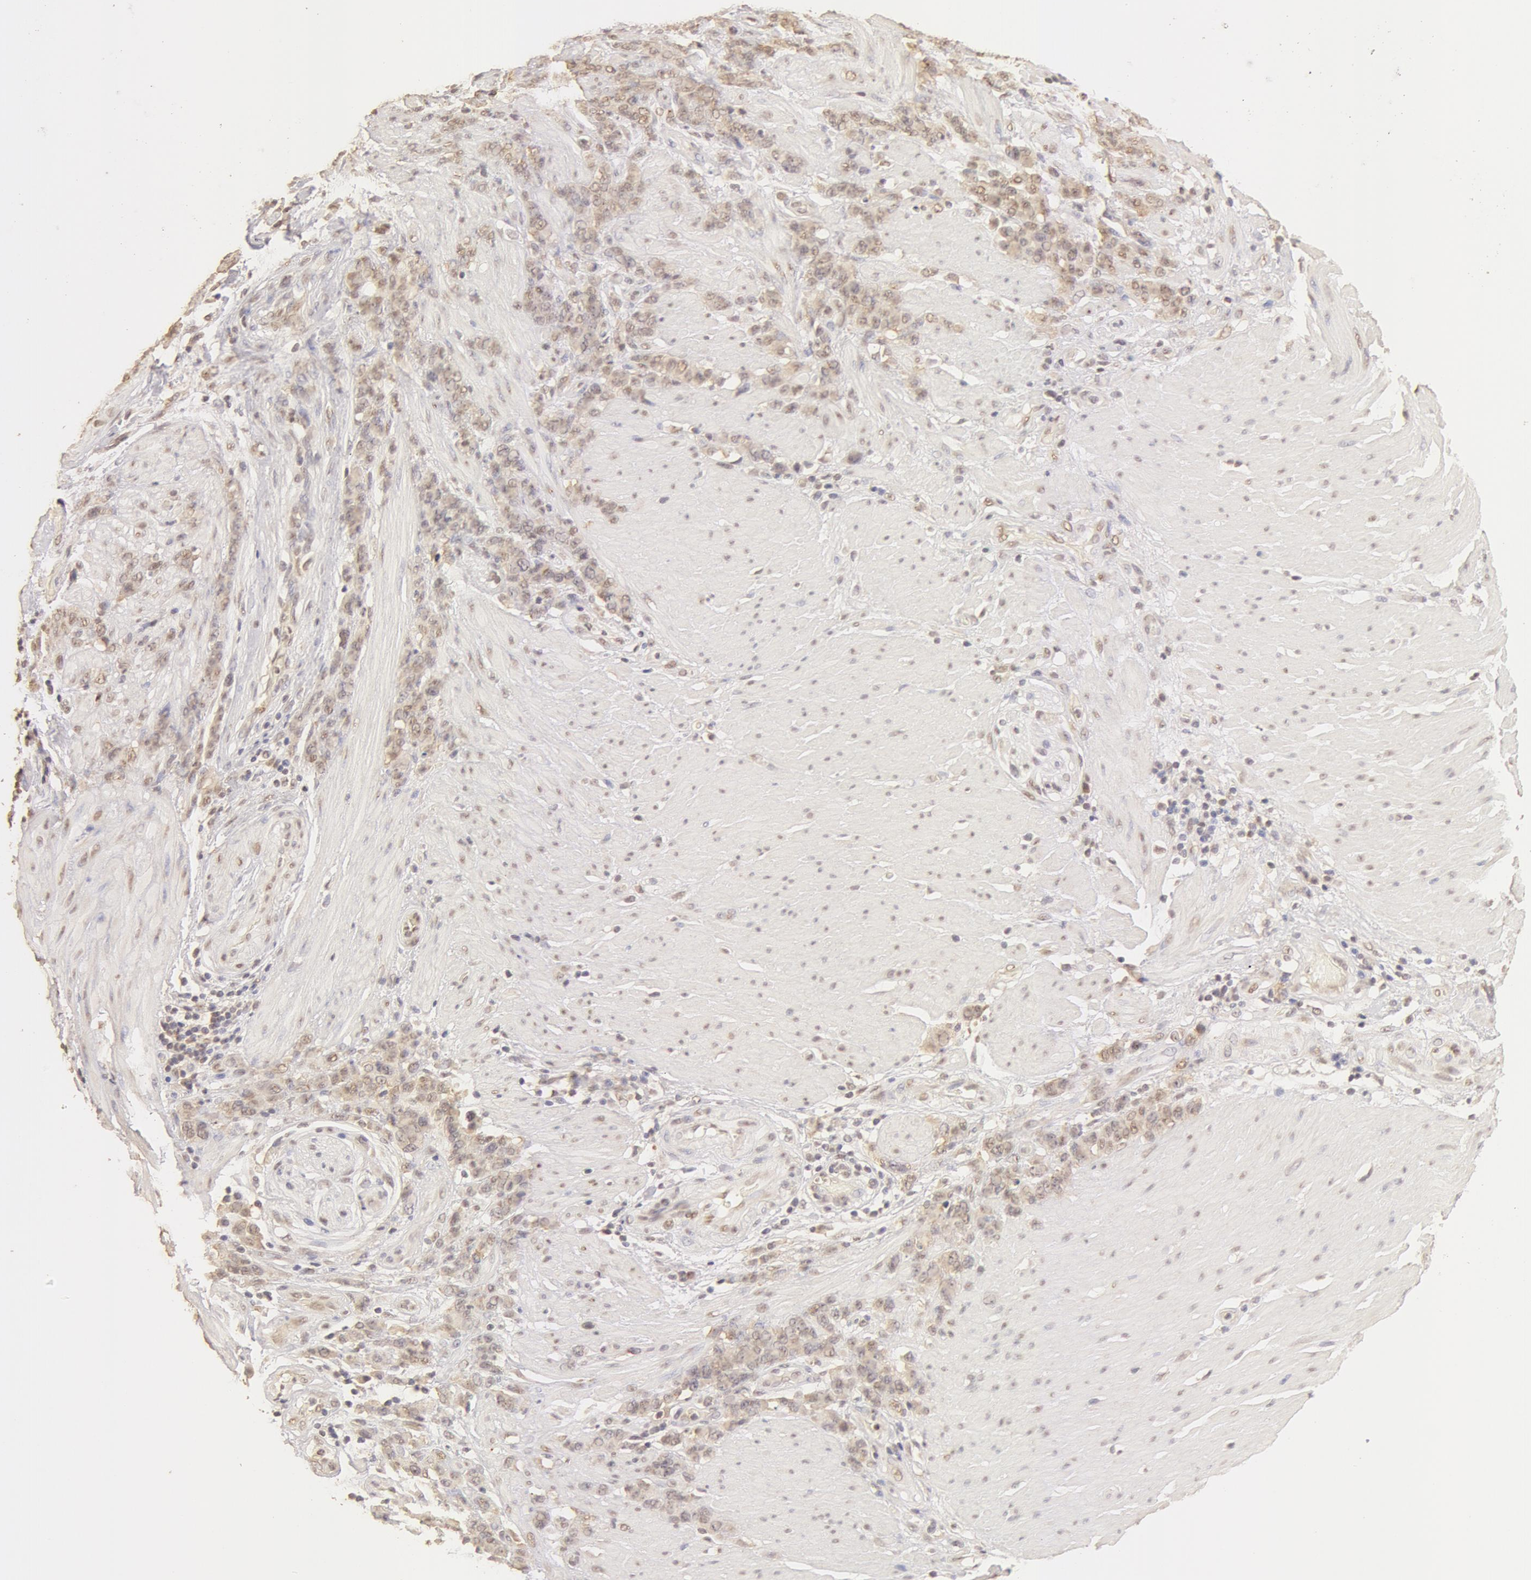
{"staining": {"intensity": "weak", "quantity": ">75%", "location": "cytoplasmic/membranous,nuclear"}, "tissue": "stomach cancer", "cell_type": "Tumor cells", "image_type": "cancer", "snomed": [{"axis": "morphology", "description": "Adenocarcinoma, NOS"}, {"axis": "topography", "description": "Stomach, lower"}], "caption": "Protein staining of stomach cancer (adenocarcinoma) tissue displays weak cytoplasmic/membranous and nuclear expression in approximately >75% of tumor cells. (DAB = brown stain, brightfield microscopy at high magnification).", "gene": "SNRNP70", "patient": {"sex": "male", "age": 88}}